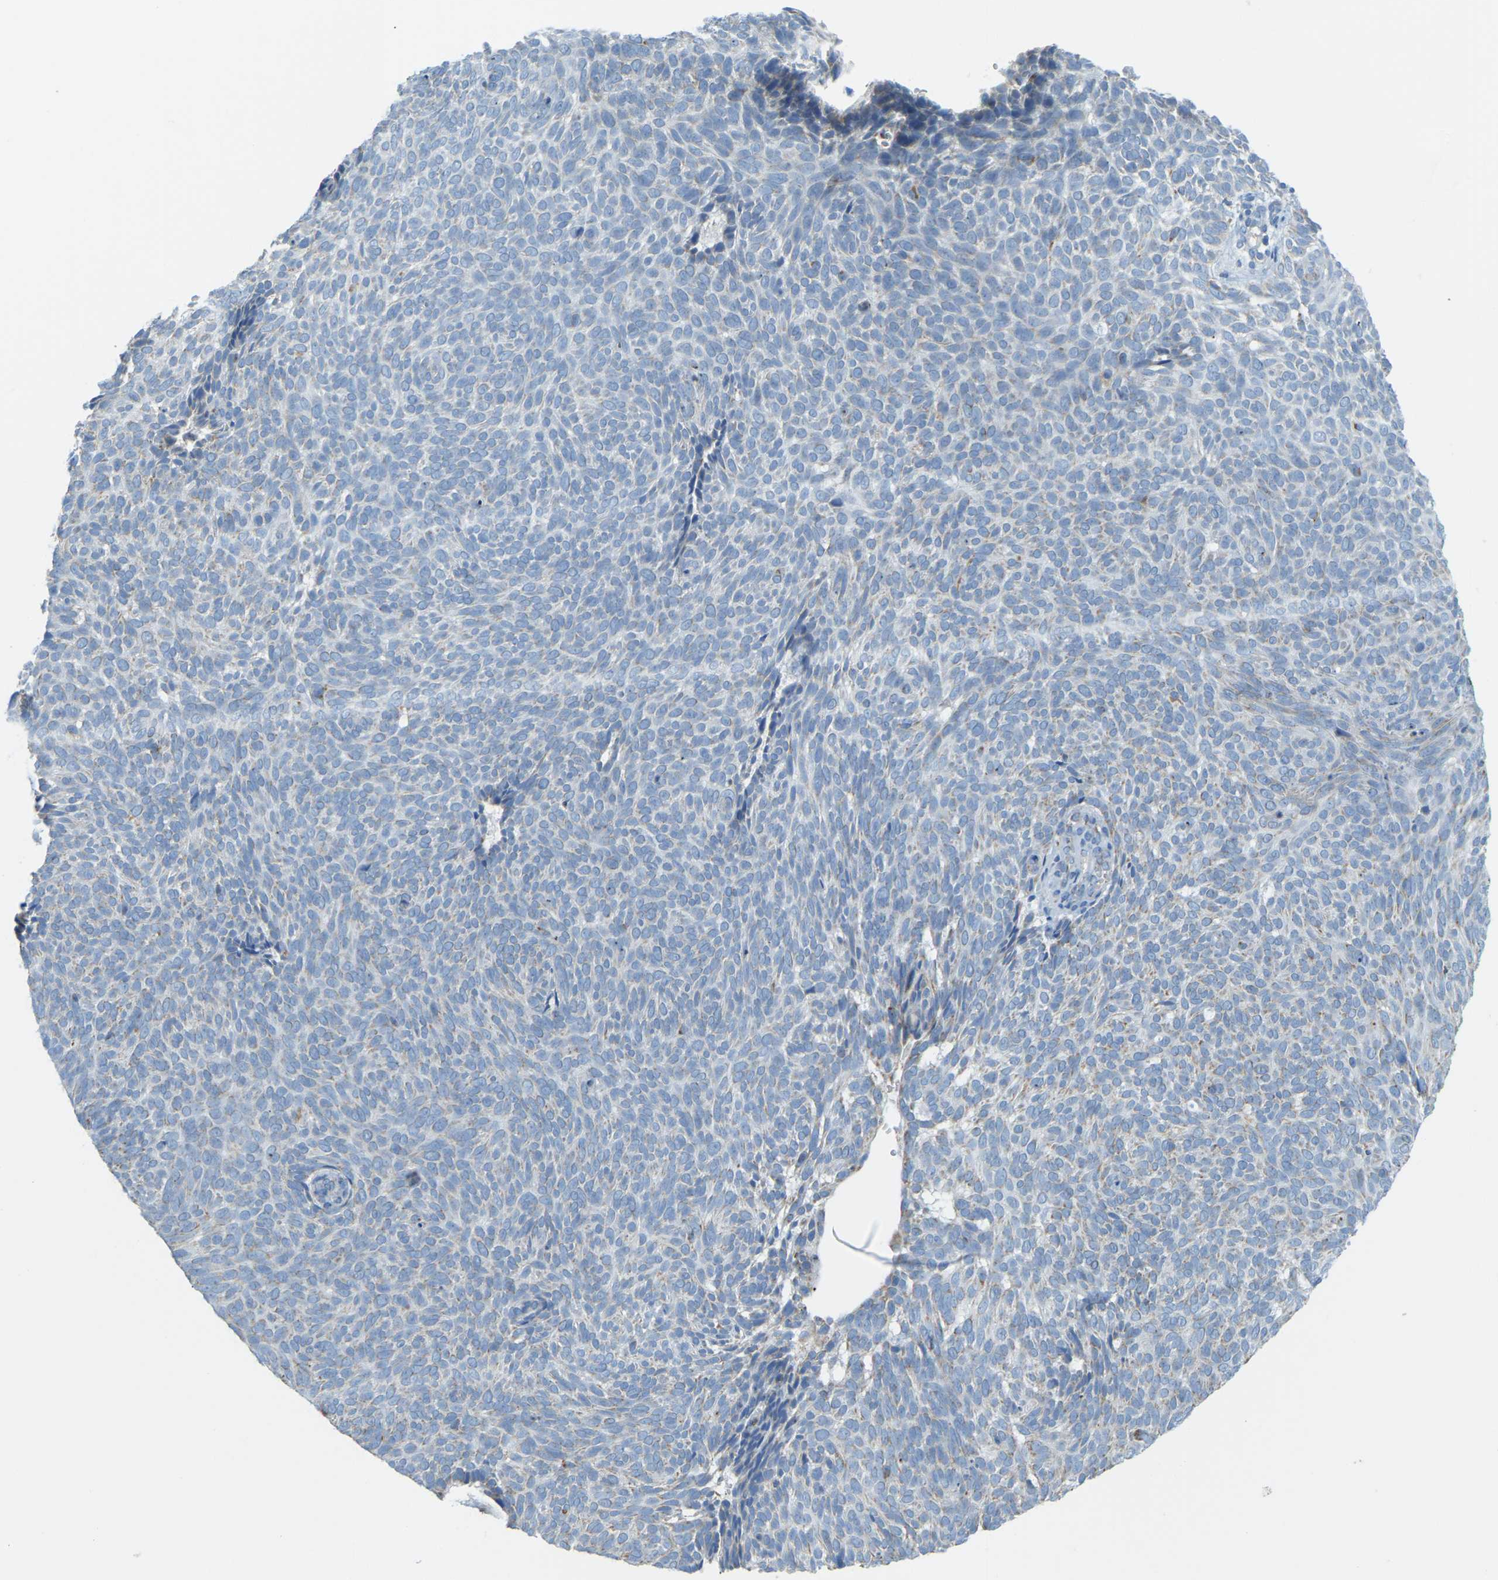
{"staining": {"intensity": "negative", "quantity": "none", "location": "none"}, "tissue": "skin cancer", "cell_type": "Tumor cells", "image_type": "cancer", "snomed": [{"axis": "morphology", "description": "Basal cell carcinoma"}, {"axis": "topography", "description": "Skin"}], "caption": "DAB immunohistochemical staining of skin basal cell carcinoma demonstrates no significant positivity in tumor cells.", "gene": "GDA", "patient": {"sex": "male", "age": 61}}